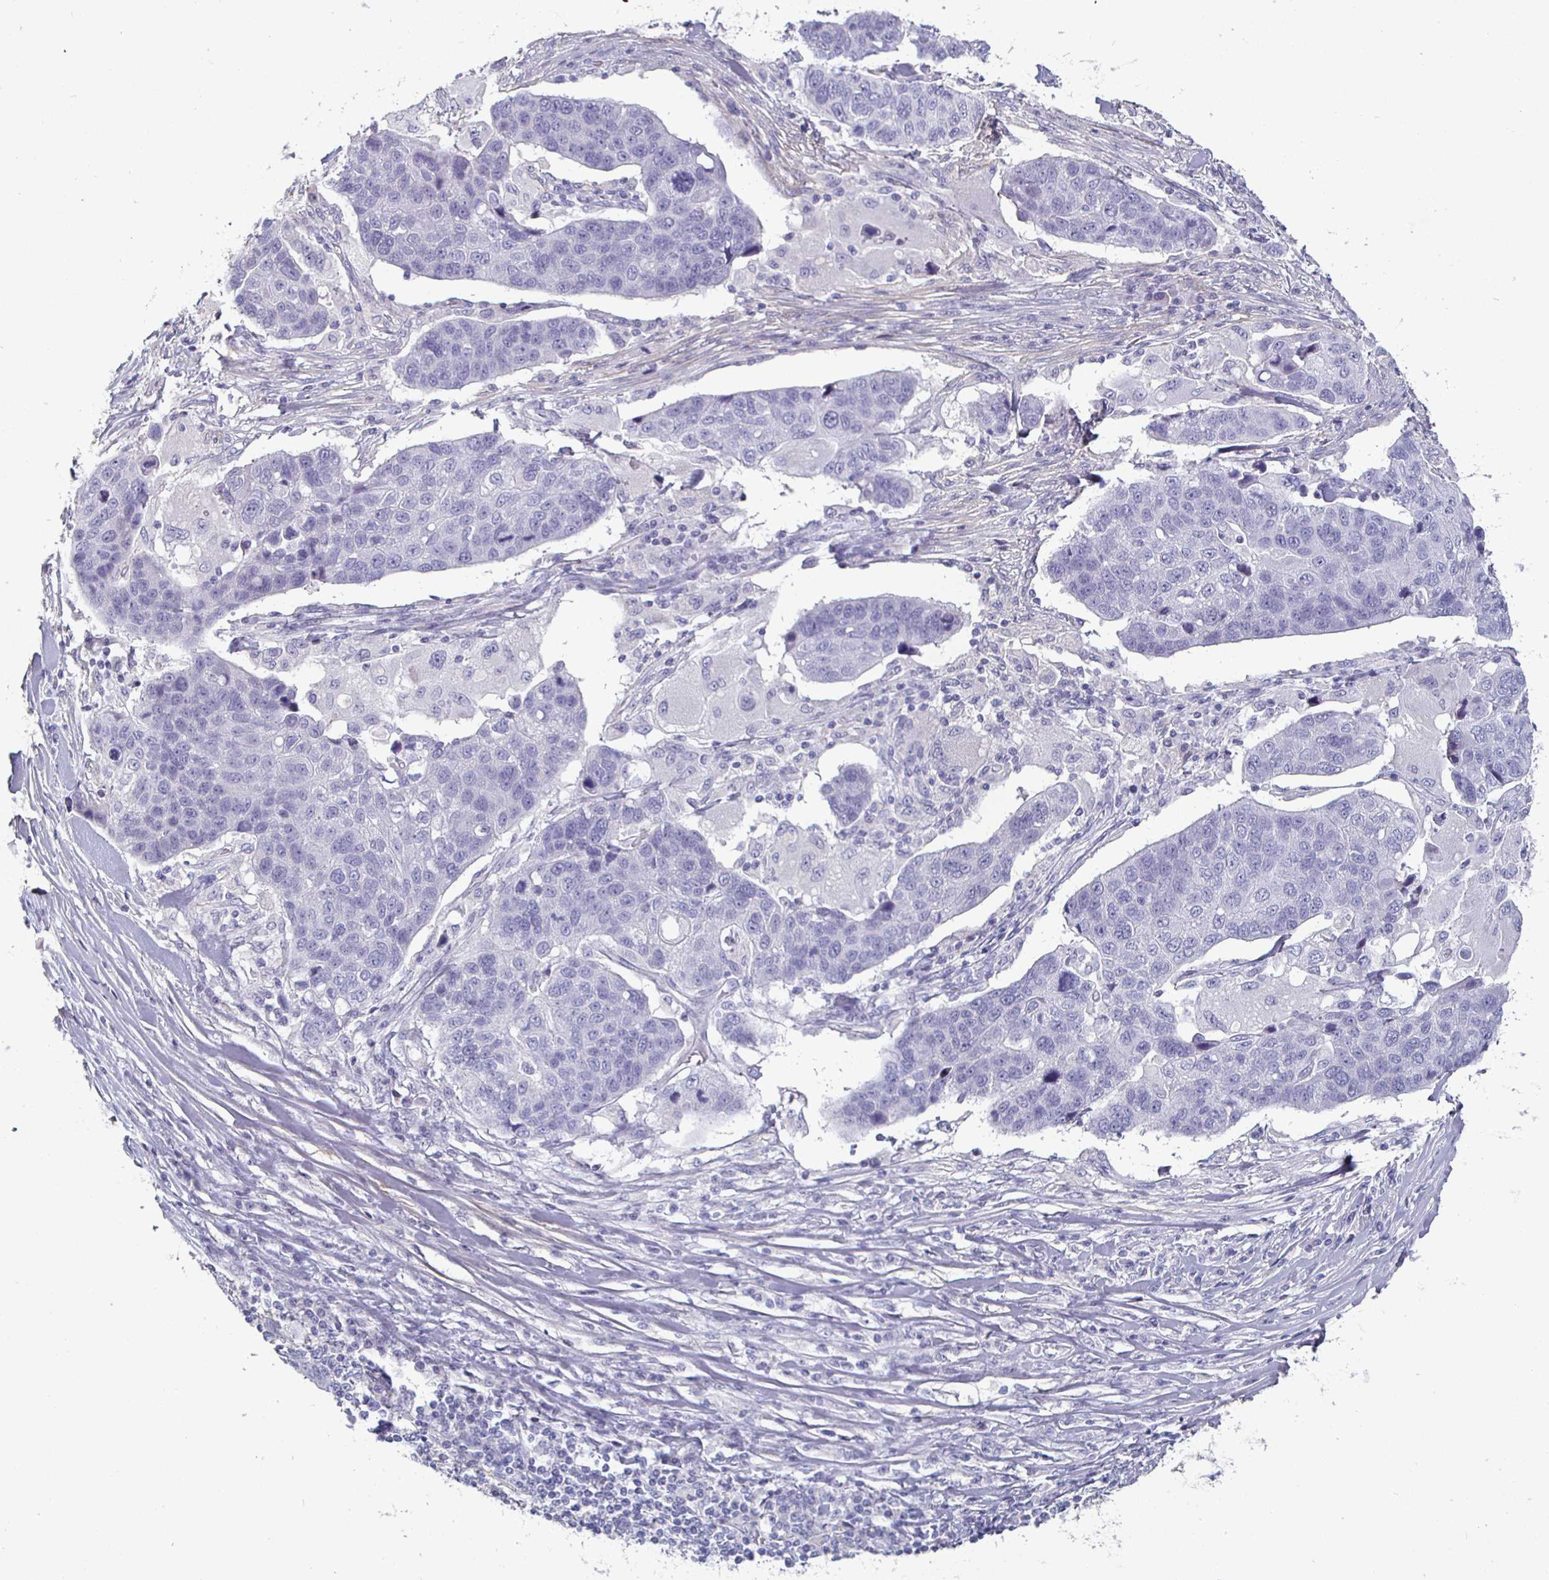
{"staining": {"intensity": "negative", "quantity": "none", "location": "none"}, "tissue": "lung cancer", "cell_type": "Tumor cells", "image_type": "cancer", "snomed": [{"axis": "morphology", "description": "Squamous cell carcinoma, NOS"}, {"axis": "topography", "description": "Lymph node"}, {"axis": "topography", "description": "Lung"}], "caption": "Immunohistochemistry histopathology image of lung squamous cell carcinoma stained for a protein (brown), which shows no positivity in tumor cells. (Immunohistochemistry (ihc), brightfield microscopy, high magnification).", "gene": "ENPP1", "patient": {"sex": "male", "age": 61}}